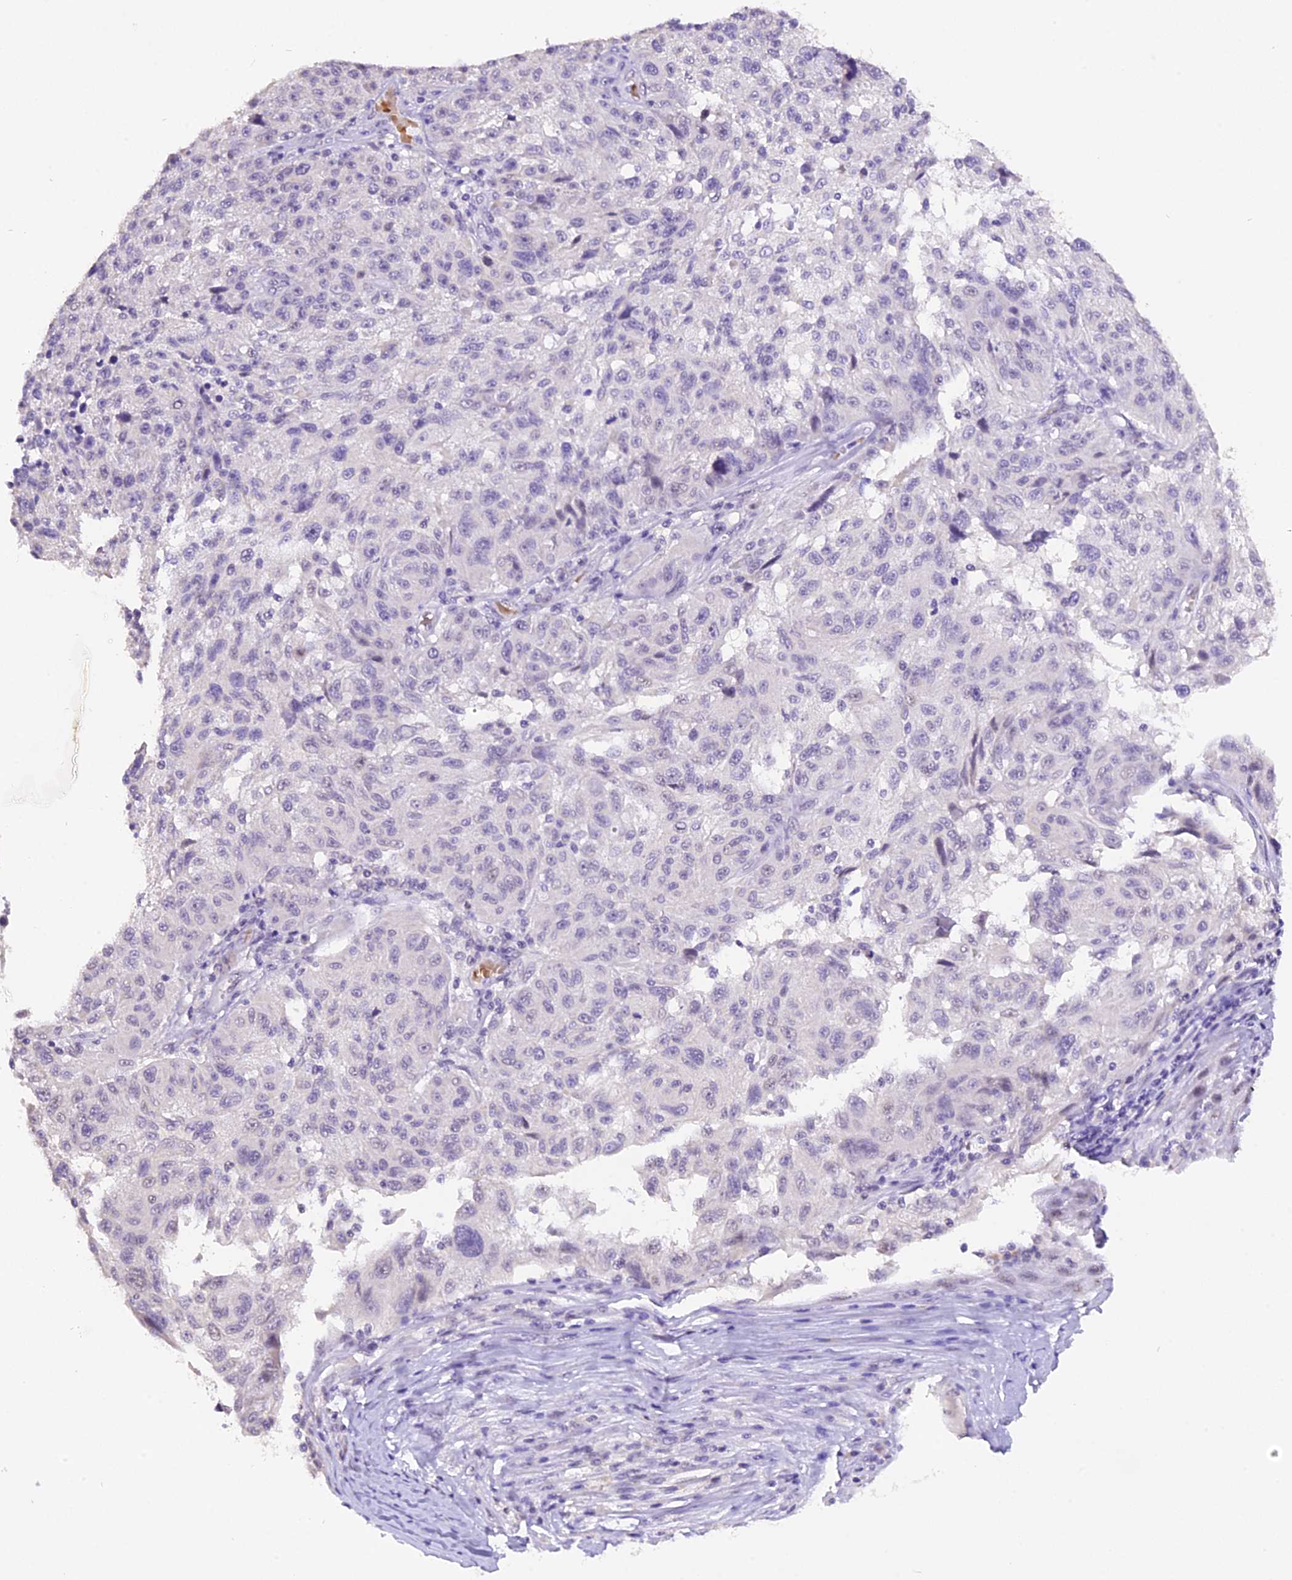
{"staining": {"intensity": "negative", "quantity": "none", "location": "none"}, "tissue": "melanoma", "cell_type": "Tumor cells", "image_type": "cancer", "snomed": [{"axis": "morphology", "description": "Malignant melanoma, NOS"}, {"axis": "topography", "description": "Skin"}], "caption": "High power microscopy photomicrograph of an immunohistochemistry (IHC) histopathology image of malignant melanoma, revealing no significant expression in tumor cells. The staining was performed using DAB (3,3'-diaminobenzidine) to visualize the protein expression in brown, while the nuclei were stained in blue with hematoxylin (Magnification: 20x).", "gene": "AHSP", "patient": {"sex": "male", "age": 53}}